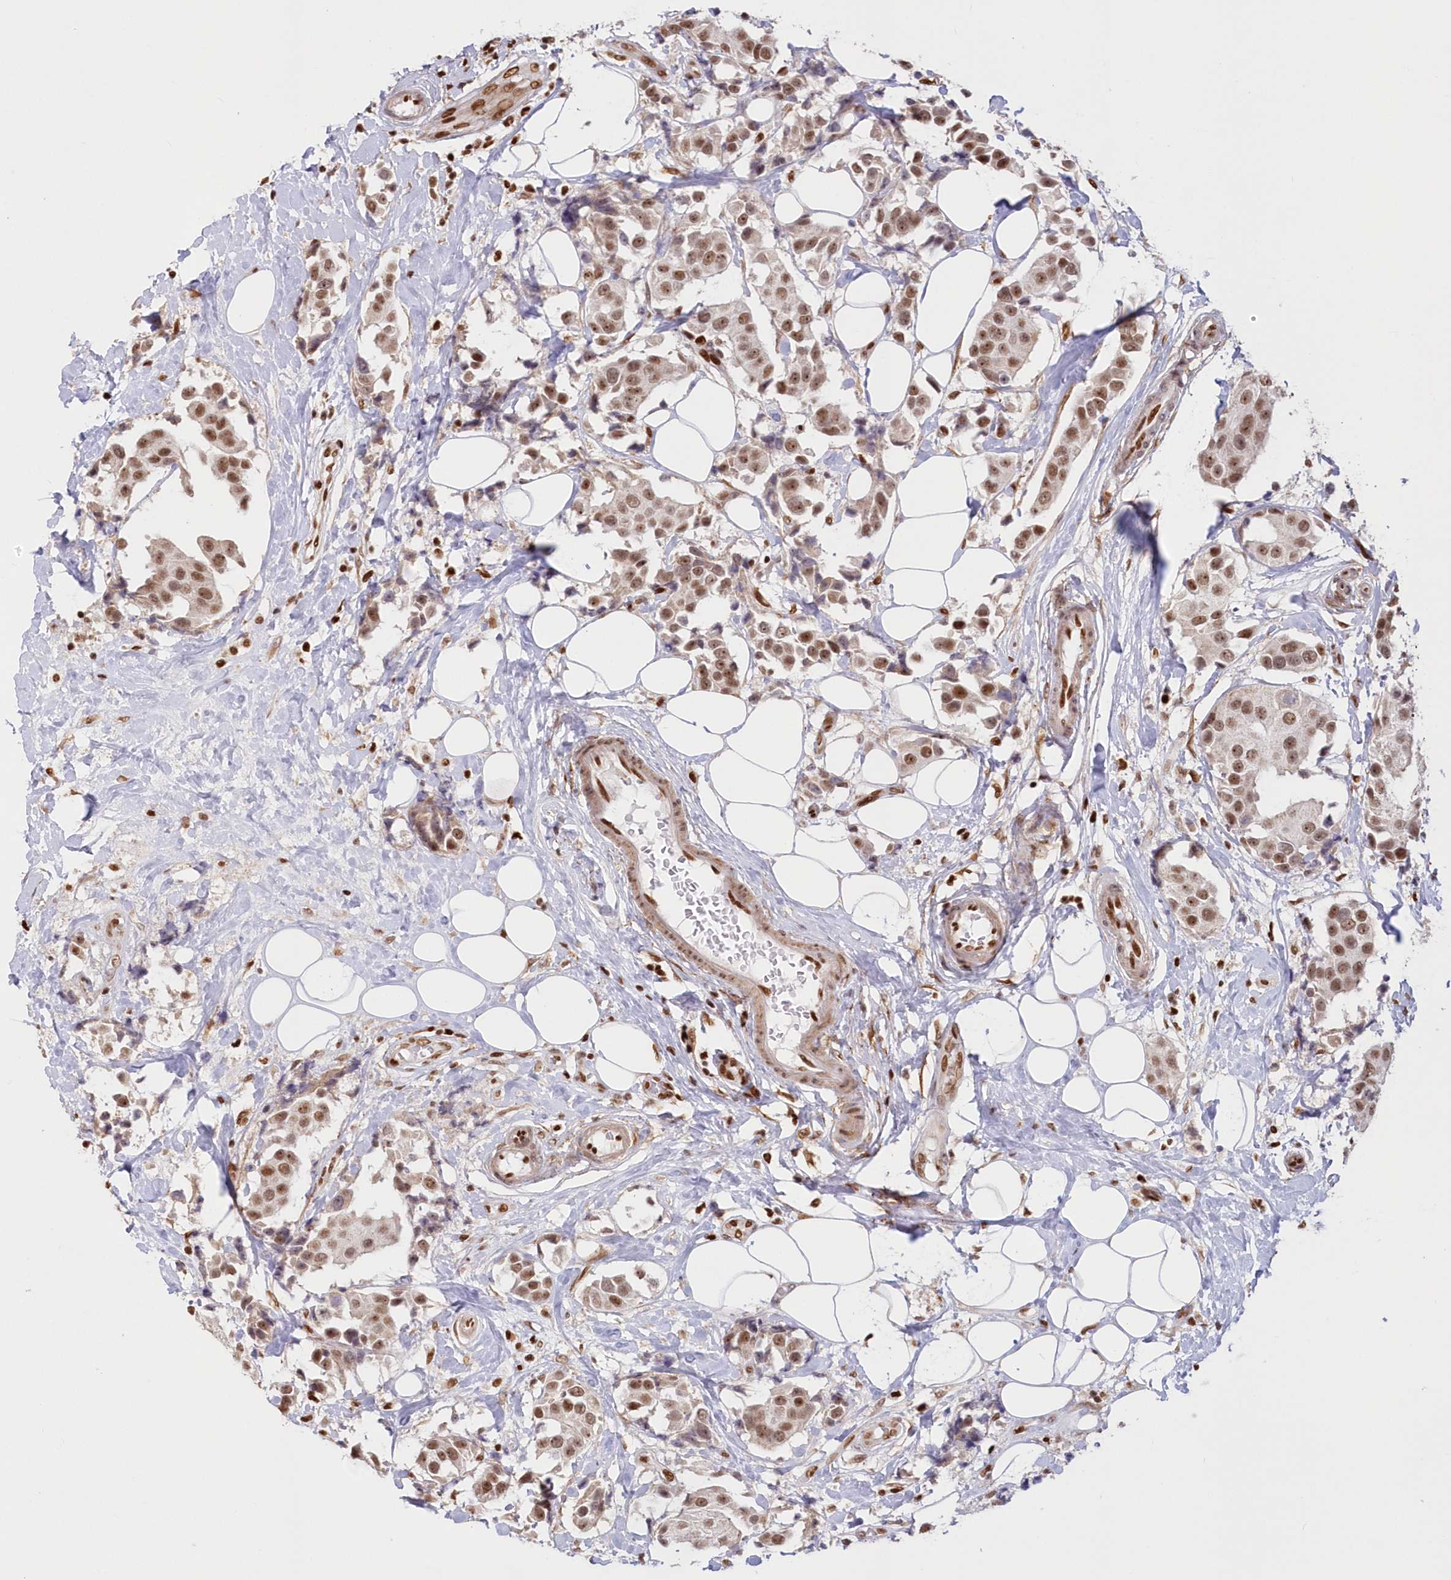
{"staining": {"intensity": "moderate", "quantity": ">75%", "location": "nuclear"}, "tissue": "breast cancer", "cell_type": "Tumor cells", "image_type": "cancer", "snomed": [{"axis": "morphology", "description": "Normal tissue, NOS"}, {"axis": "morphology", "description": "Duct carcinoma"}, {"axis": "topography", "description": "Breast"}], "caption": "Immunohistochemical staining of human breast invasive ductal carcinoma reveals medium levels of moderate nuclear protein staining in approximately >75% of tumor cells.", "gene": "POLR2B", "patient": {"sex": "female", "age": 39}}